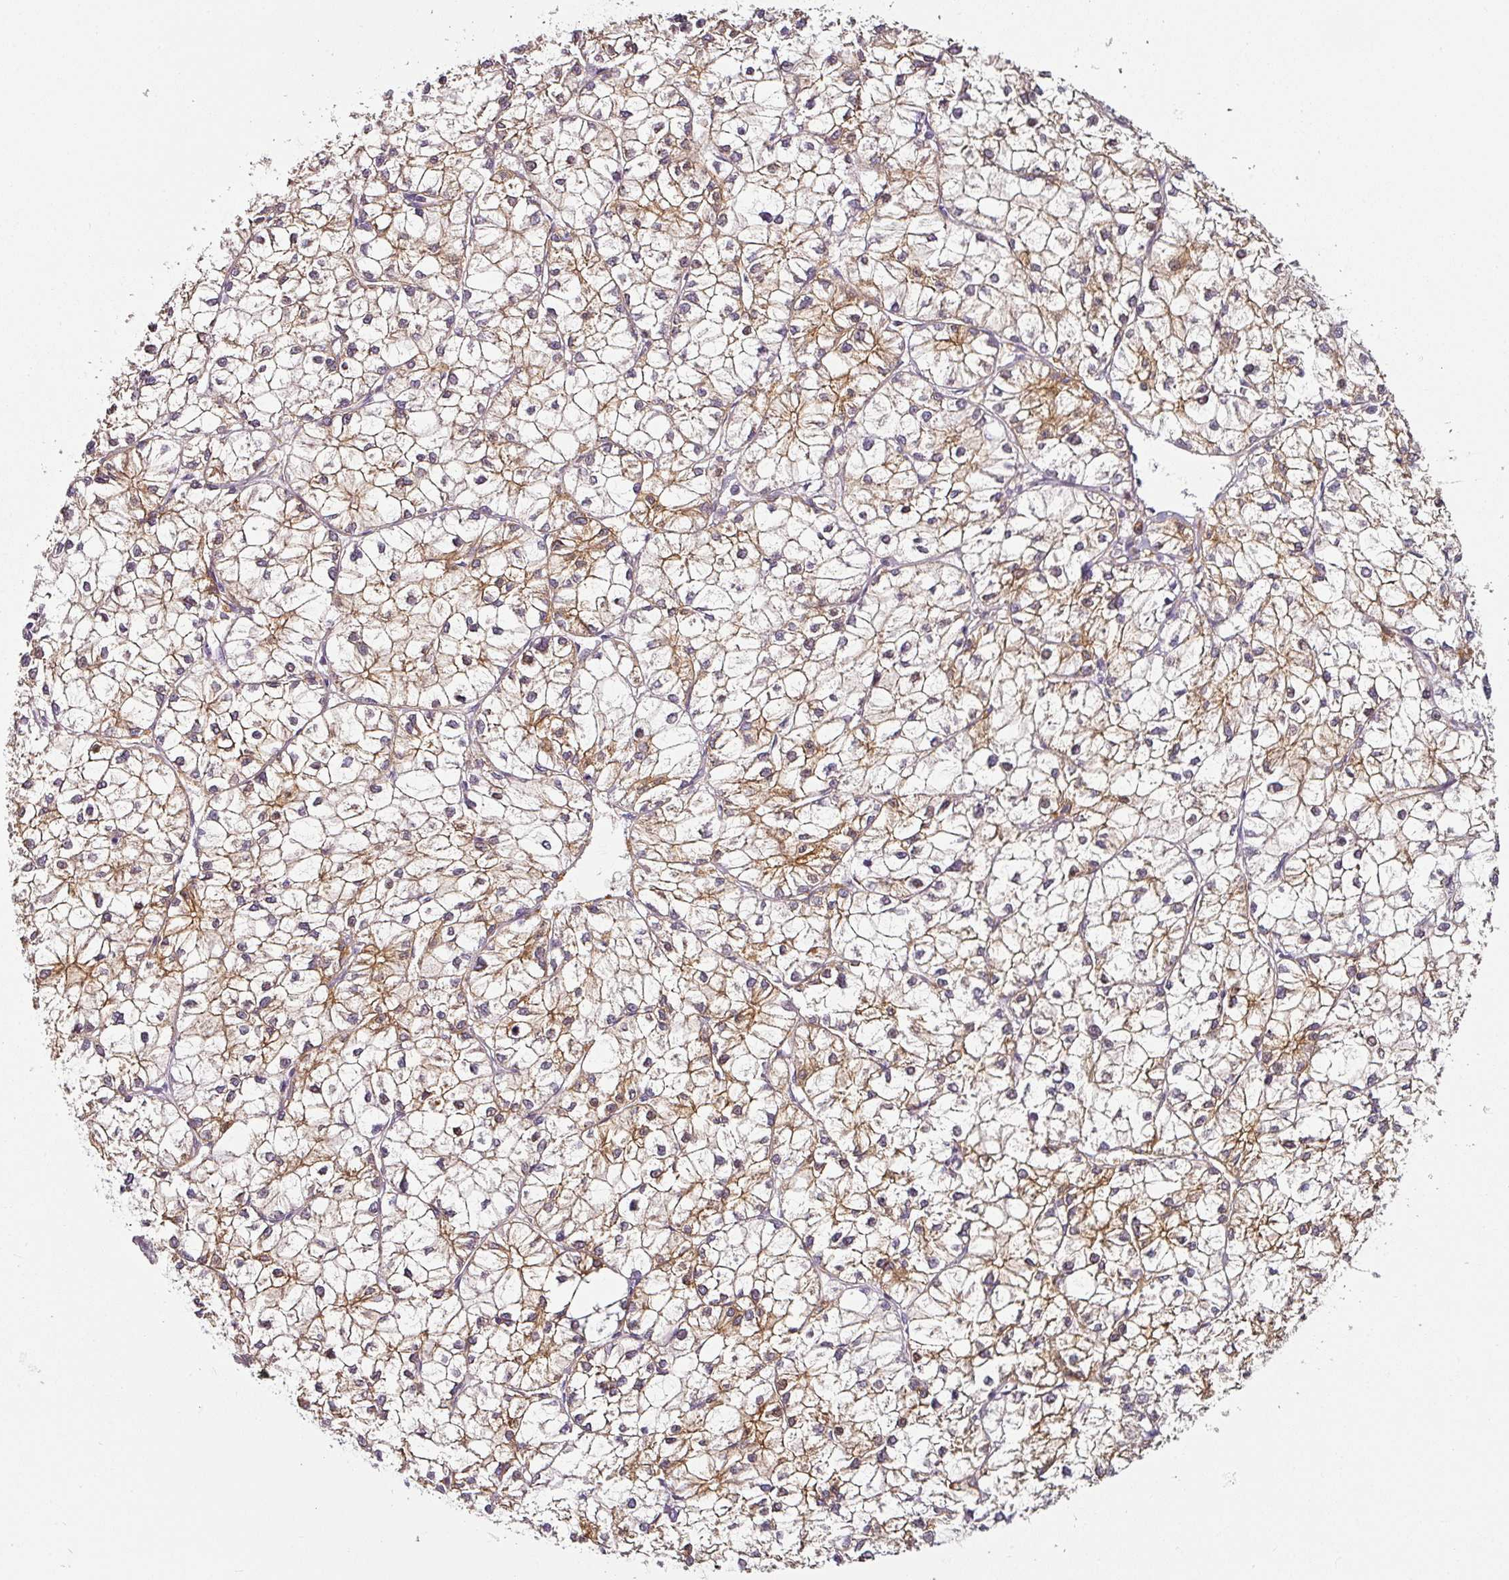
{"staining": {"intensity": "moderate", "quantity": ">75%", "location": "cytoplasmic/membranous"}, "tissue": "liver cancer", "cell_type": "Tumor cells", "image_type": "cancer", "snomed": [{"axis": "morphology", "description": "Carcinoma, Hepatocellular, NOS"}, {"axis": "topography", "description": "Liver"}], "caption": "A medium amount of moderate cytoplasmic/membranous expression is present in approximately >75% of tumor cells in liver hepatocellular carcinoma tissue.", "gene": "CAP2", "patient": {"sex": "female", "age": 43}}